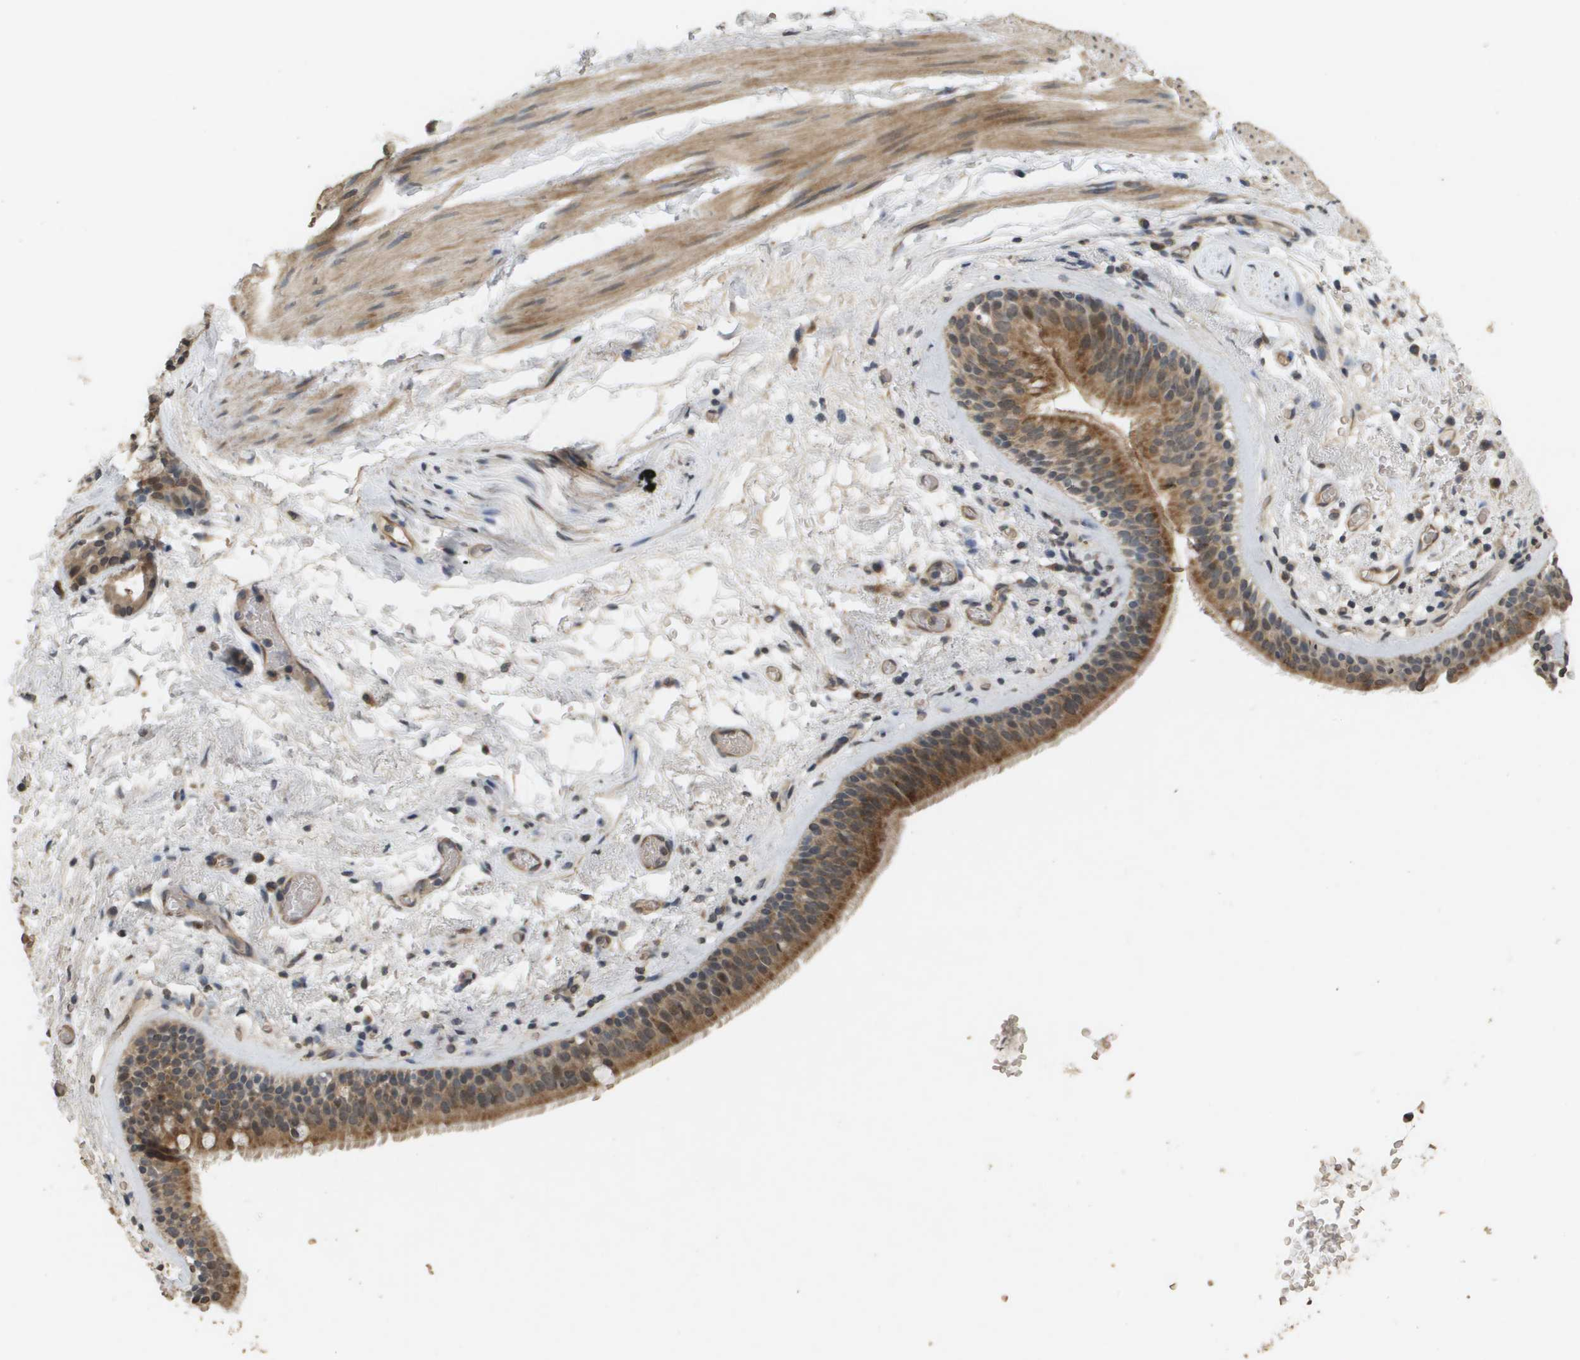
{"staining": {"intensity": "moderate", "quantity": ">75%", "location": "cytoplasmic/membranous"}, "tissue": "bronchus", "cell_type": "Respiratory epithelial cells", "image_type": "normal", "snomed": [{"axis": "morphology", "description": "Normal tissue, NOS"}, {"axis": "topography", "description": "Cartilage tissue"}], "caption": "DAB (3,3'-diaminobenzidine) immunohistochemical staining of benign bronchus reveals moderate cytoplasmic/membranous protein staining in about >75% of respiratory epithelial cells.", "gene": "RAB21", "patient": {"sex": "female", "age": 63}}